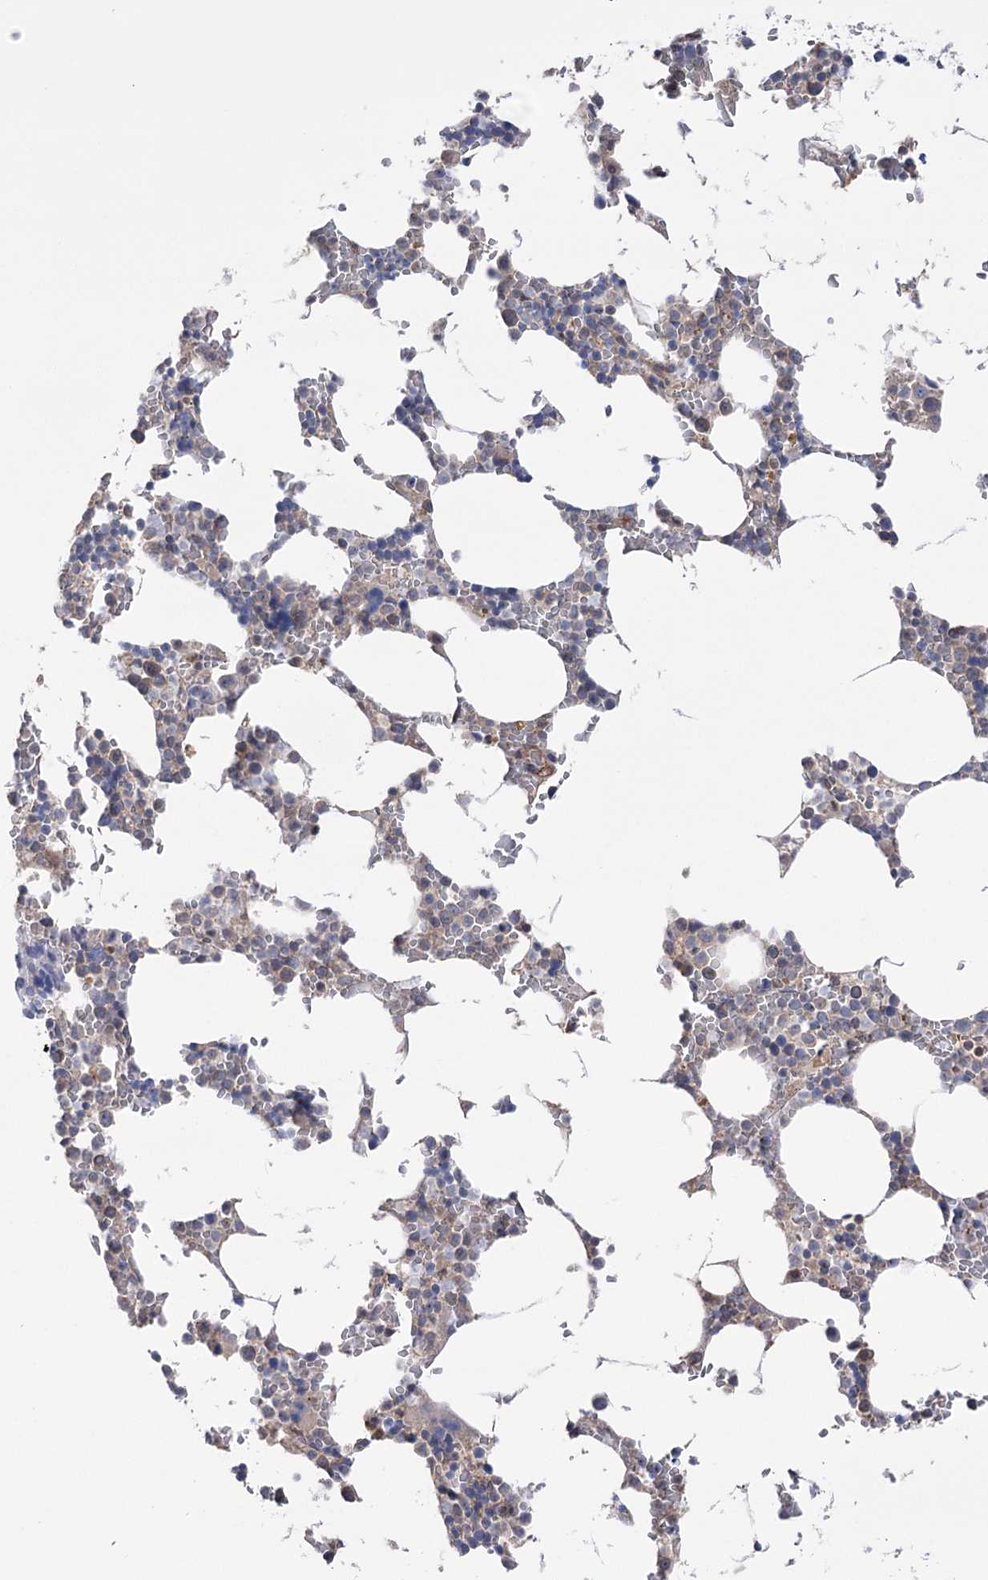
{"staining": {"intensity": "weak", "quantity": "<25%", "location": "cytoplasmic/membranous"}, "tissue": "bone marrow", "cell_type": "Hematopoietic cells", "image_type": "normal", "snomed": [{"axis": "morphology", "description": "Normal tissue, NOS"}, {"axis": "topography", "description": "Bone marrow"}], "caption": "Immunohistochemistry of normal bone marrow reveals no expression in hematopoietic cells.", "gene": "TRIM71", "patient": {"sex": "male", "age": 70}}